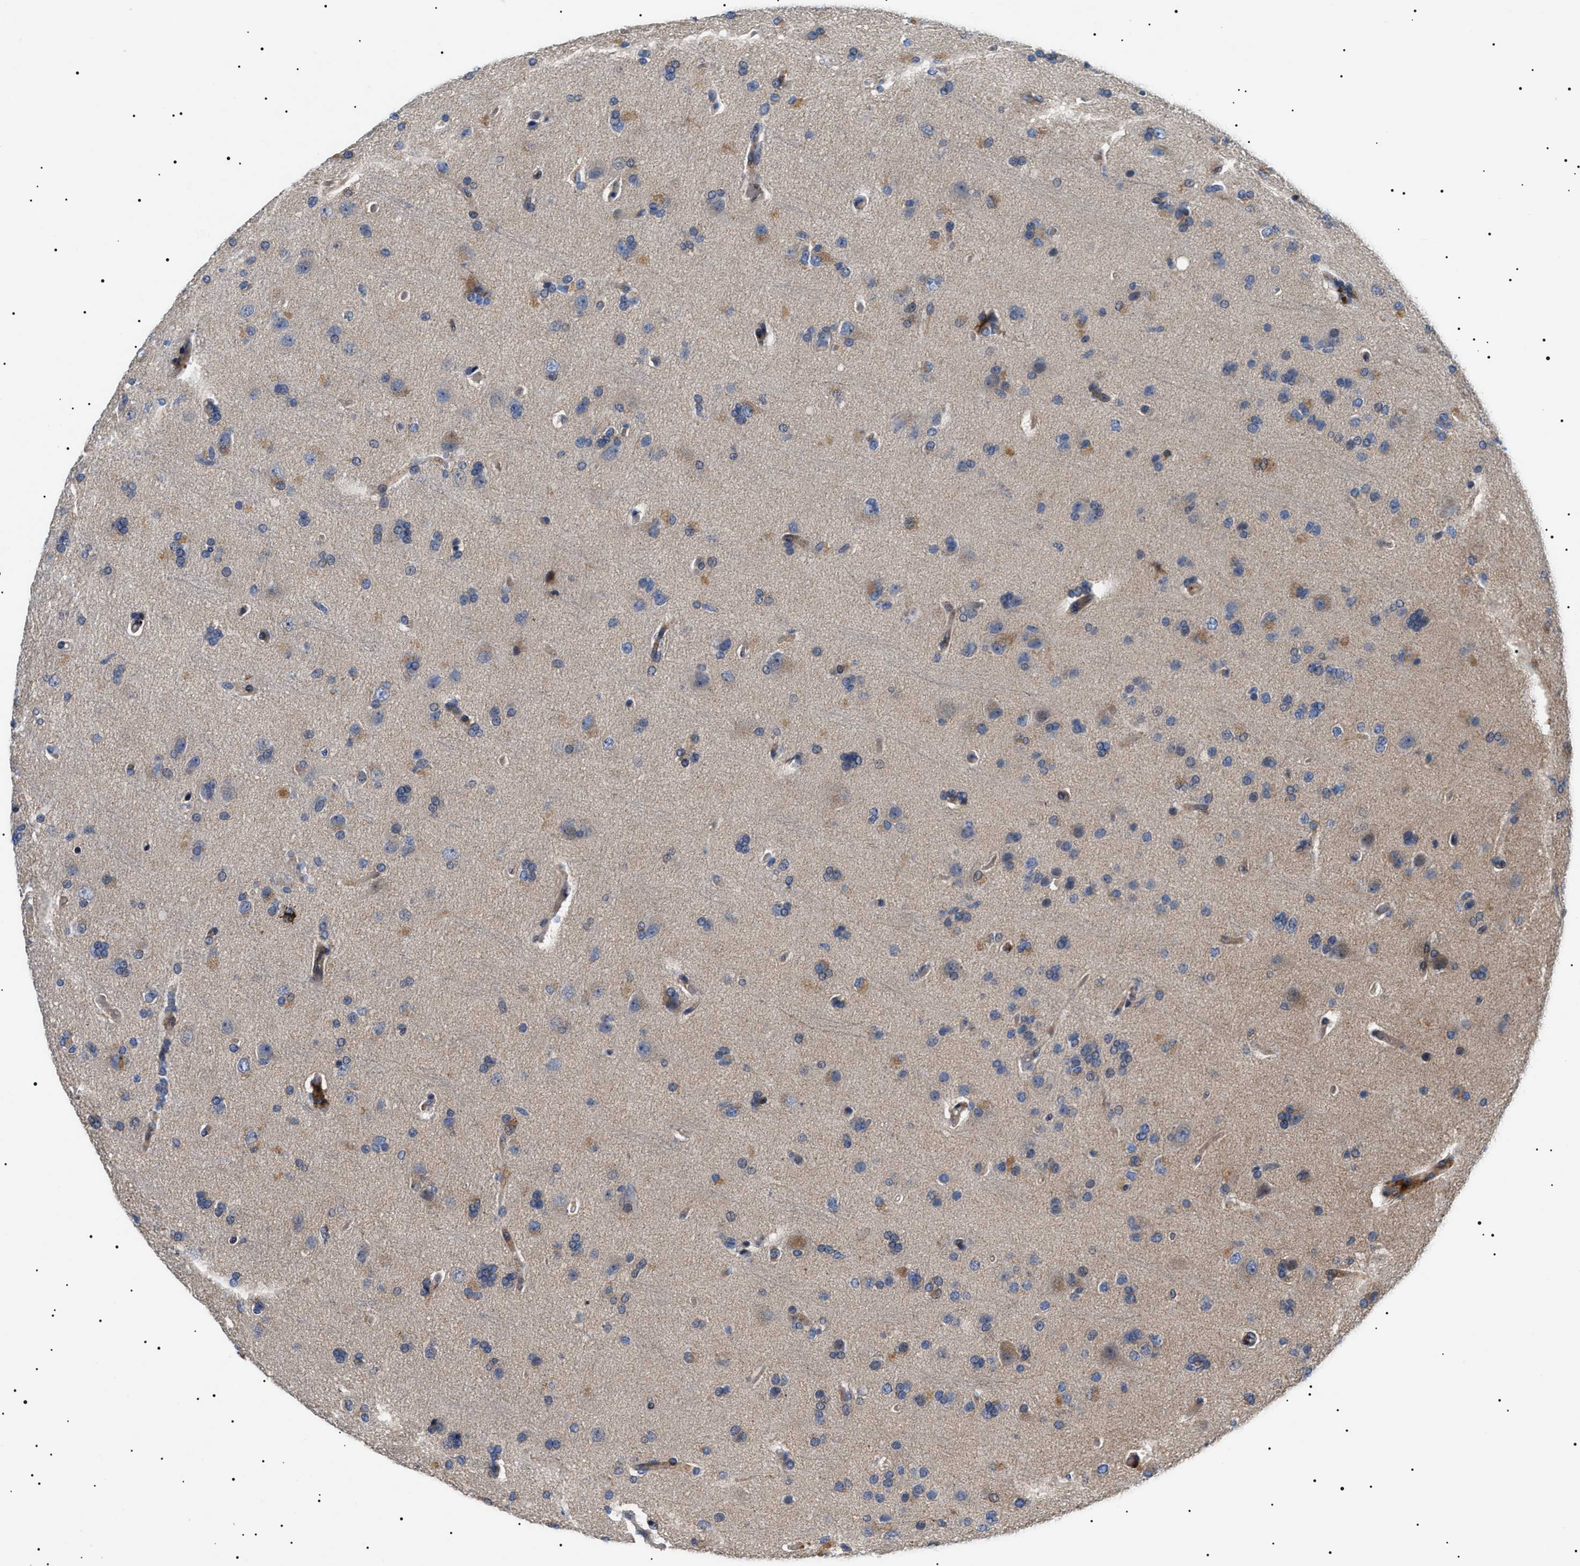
{"staining": {"intensity": "moderate", "quantity": "<25%", "location": "cytoplasmic/membranous"}, "tissue": "glioma", "cell_type": "Tumor cells", "image_type": "cancer", "snomed": [{"axis": "morphology", "description": "Glioma, malignant, High grade"}, {"axis": "topography", "description": "Brain"}], "caption": "Glioma tissue exhibits moderate cytoplasmic/membranous expression in about <25% of tumor cells", "gene": "TMEM222", "patient": {"sex": "male", "age": 72}}